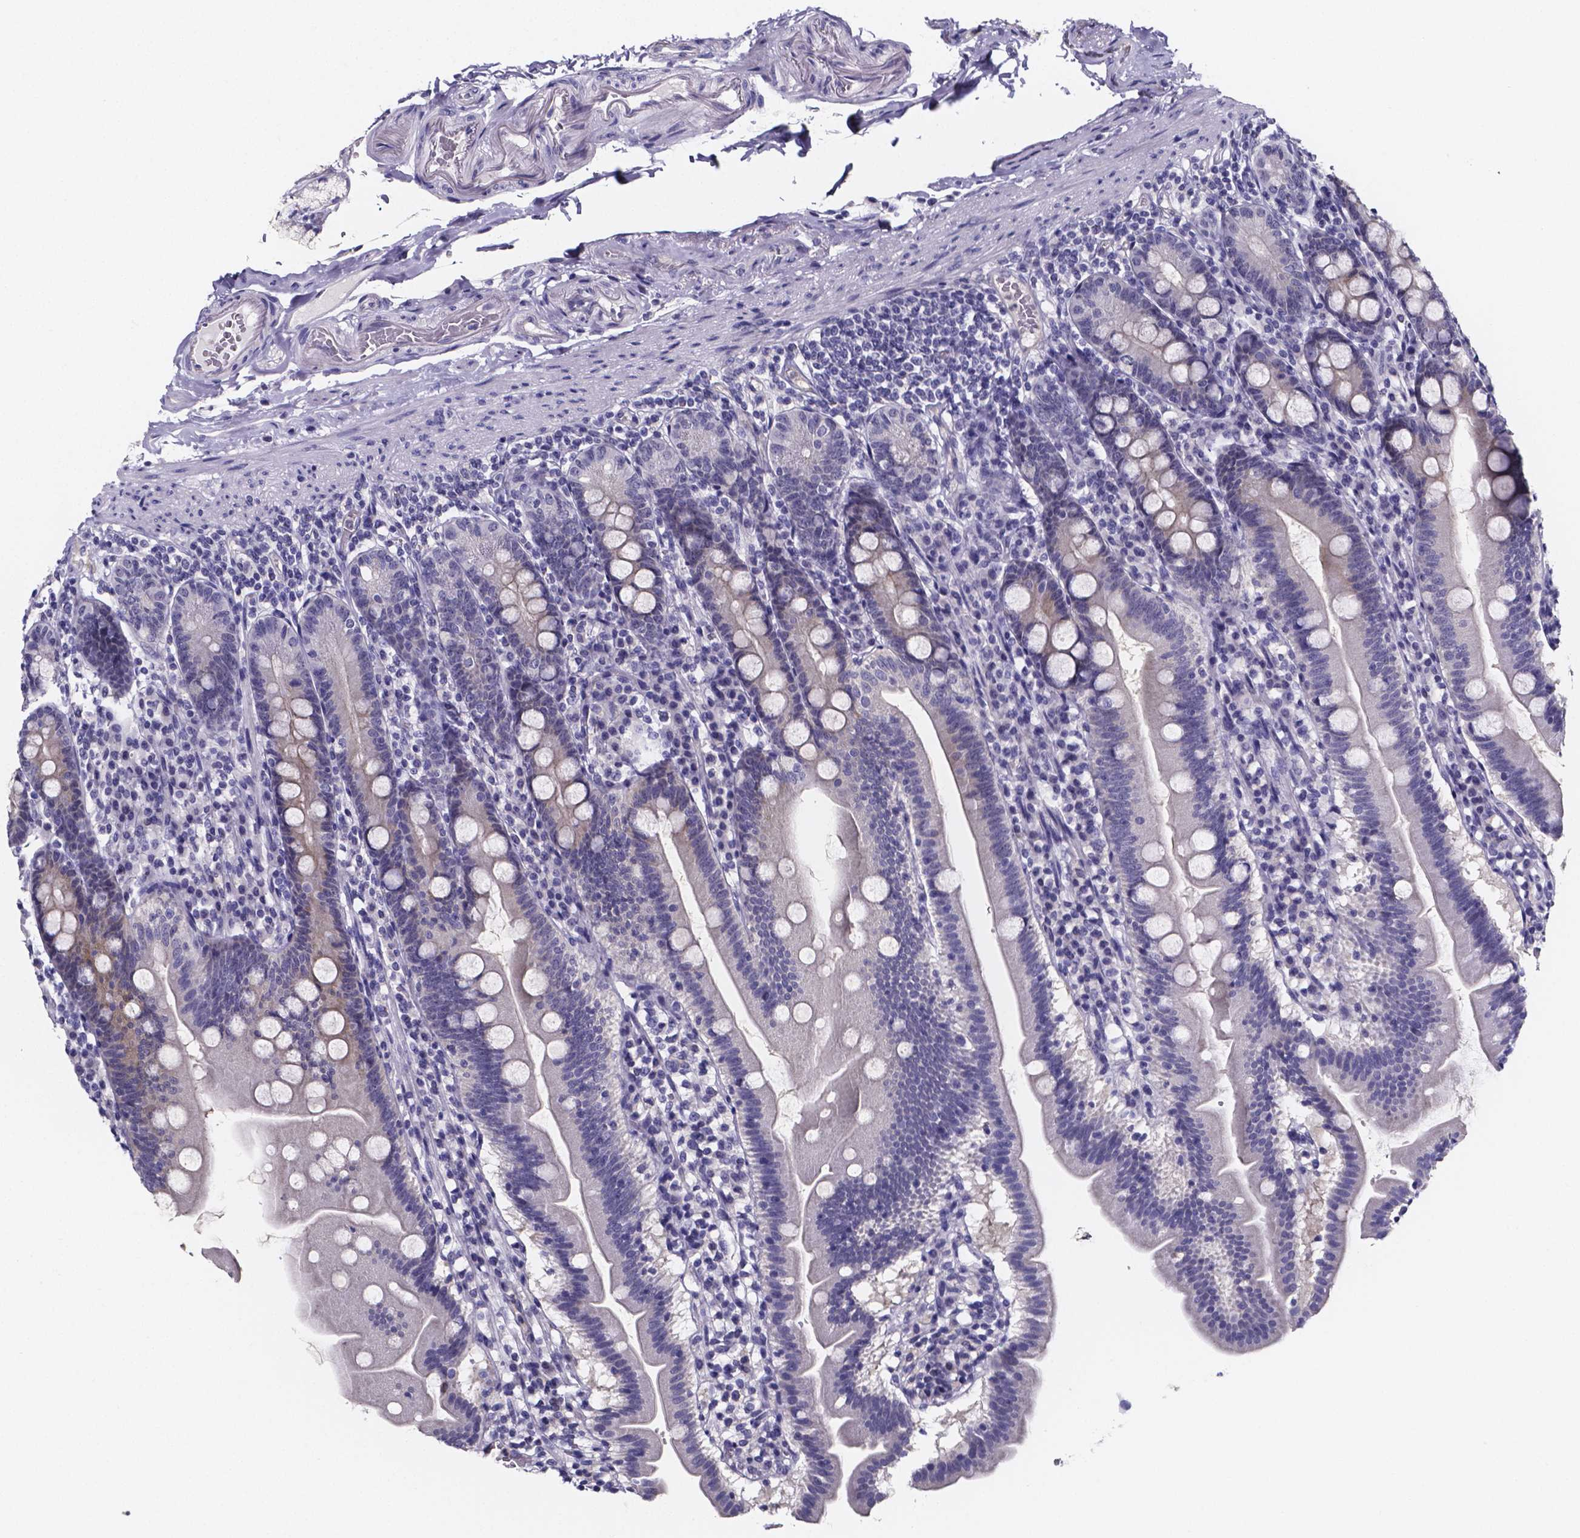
{"staining": {"intensity": "weak", "quantity": "<25%", "location": "cytoplasmic/membranous"}, "tissue": "duodenum", "cell_type": "Glandular cells", "image_type": "normal", "snomed": [{"axis": "morphology", "description": "Normal tissue, NOS"}, {"axis": "topography", "description": "Duodenum"}], "caption": "High power microscopy histopathology image of an immunohistochemistry photomicrograph of normal duodenum, revealing no significant staining in glandular cells.", "gene": "IZUMO1", "patient": {"sex": "female", "age": 67}}